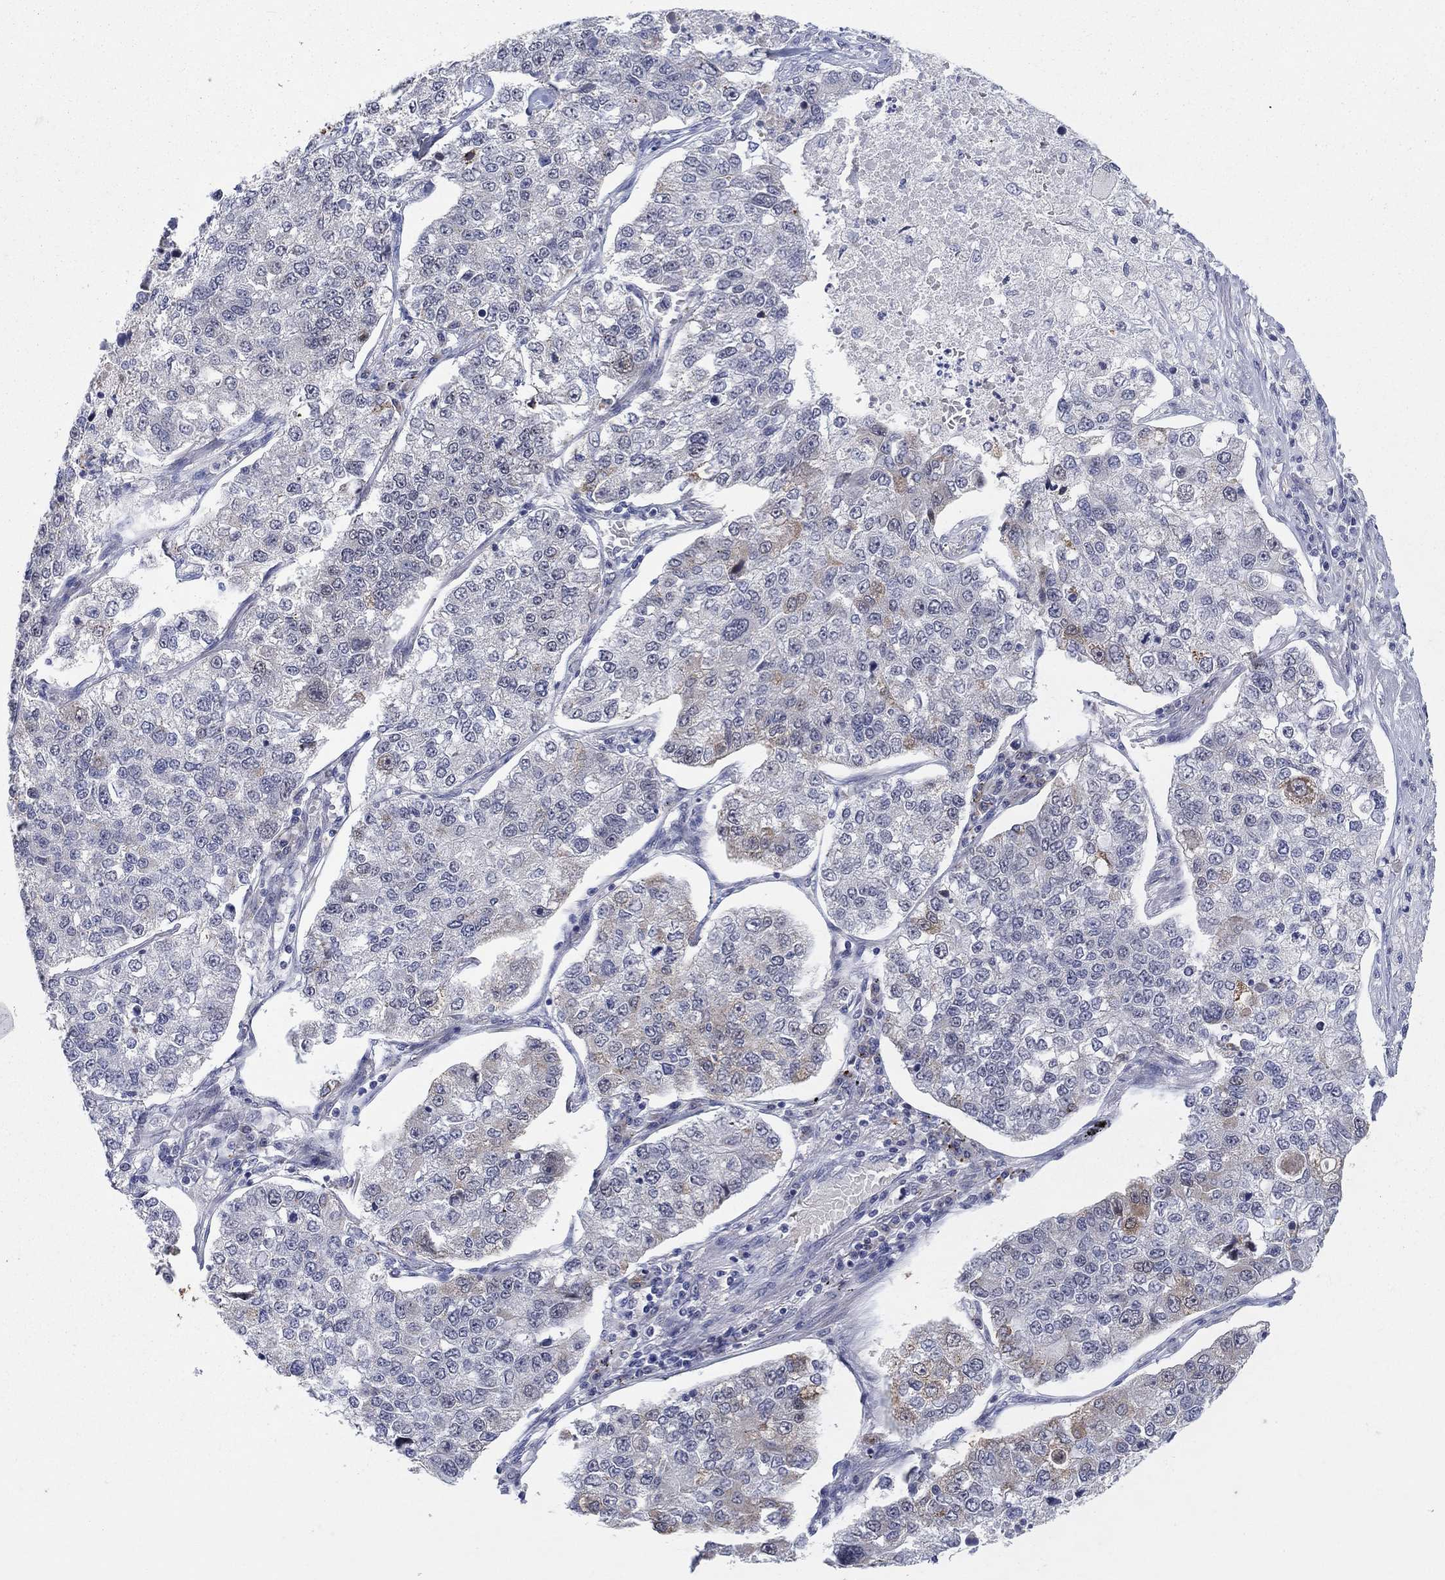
{"staining": {"intensity": "weak", "quantity": "<25%", "location": "cytoplasmic/membranous"}, "tissue": "lung cancer", "cell_type": "Tumor cells", "image_type": "cancer", "snomed": [{"axis": "morphology", "description": "Adenocarcinoma, NOS"}, {"axis": "topography", "description": "Lung"}], "caption": "The immunohistochemistry (IHC) image has no significant positivity in tumor cells of lung cancer tissue.", "gene": "SDC1", "patient": {"sex": "male", "age": 49}}